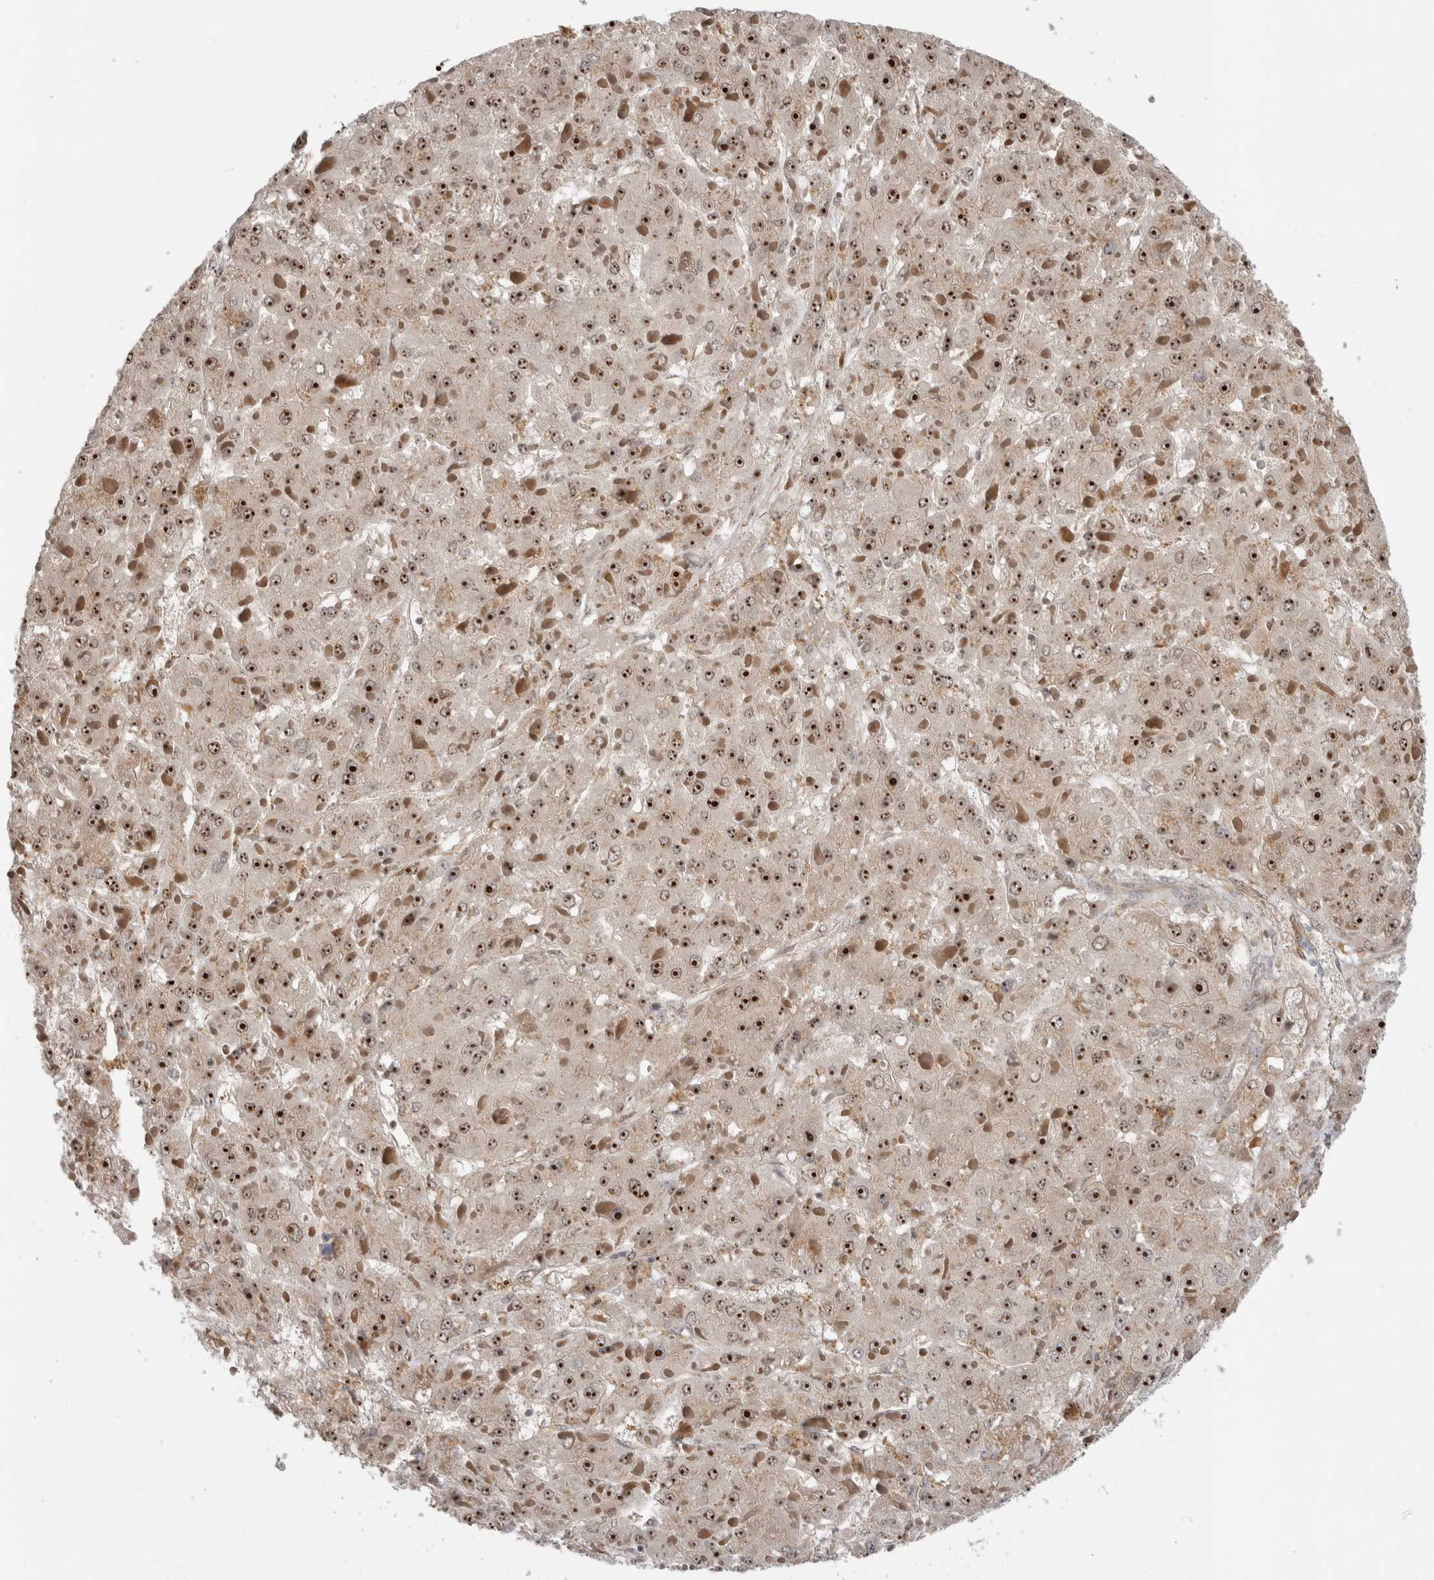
{"staining": {"intensity": "strong", "quantity": ">75%", "location": "nuclear"}, "tissue": "liver cancer", "cell_type": "Tumor cells", "image_type": "cancer", "snomed": [{"axis": "morphology", "description": "Carcinoma, Hepatocellular, NOS"}, {"axis": "topography", "description": "Liver"}], "caption": "This image reveals liver cancer (hepatocellular carcinoma) stained with IHC to label a protein in brown. The nuclear of tumor cells show strong positivity for the protein. Nuclei are counter-stained blue.", "gene": "WASF2", "patient": {"sex": "female", "age": 73}}